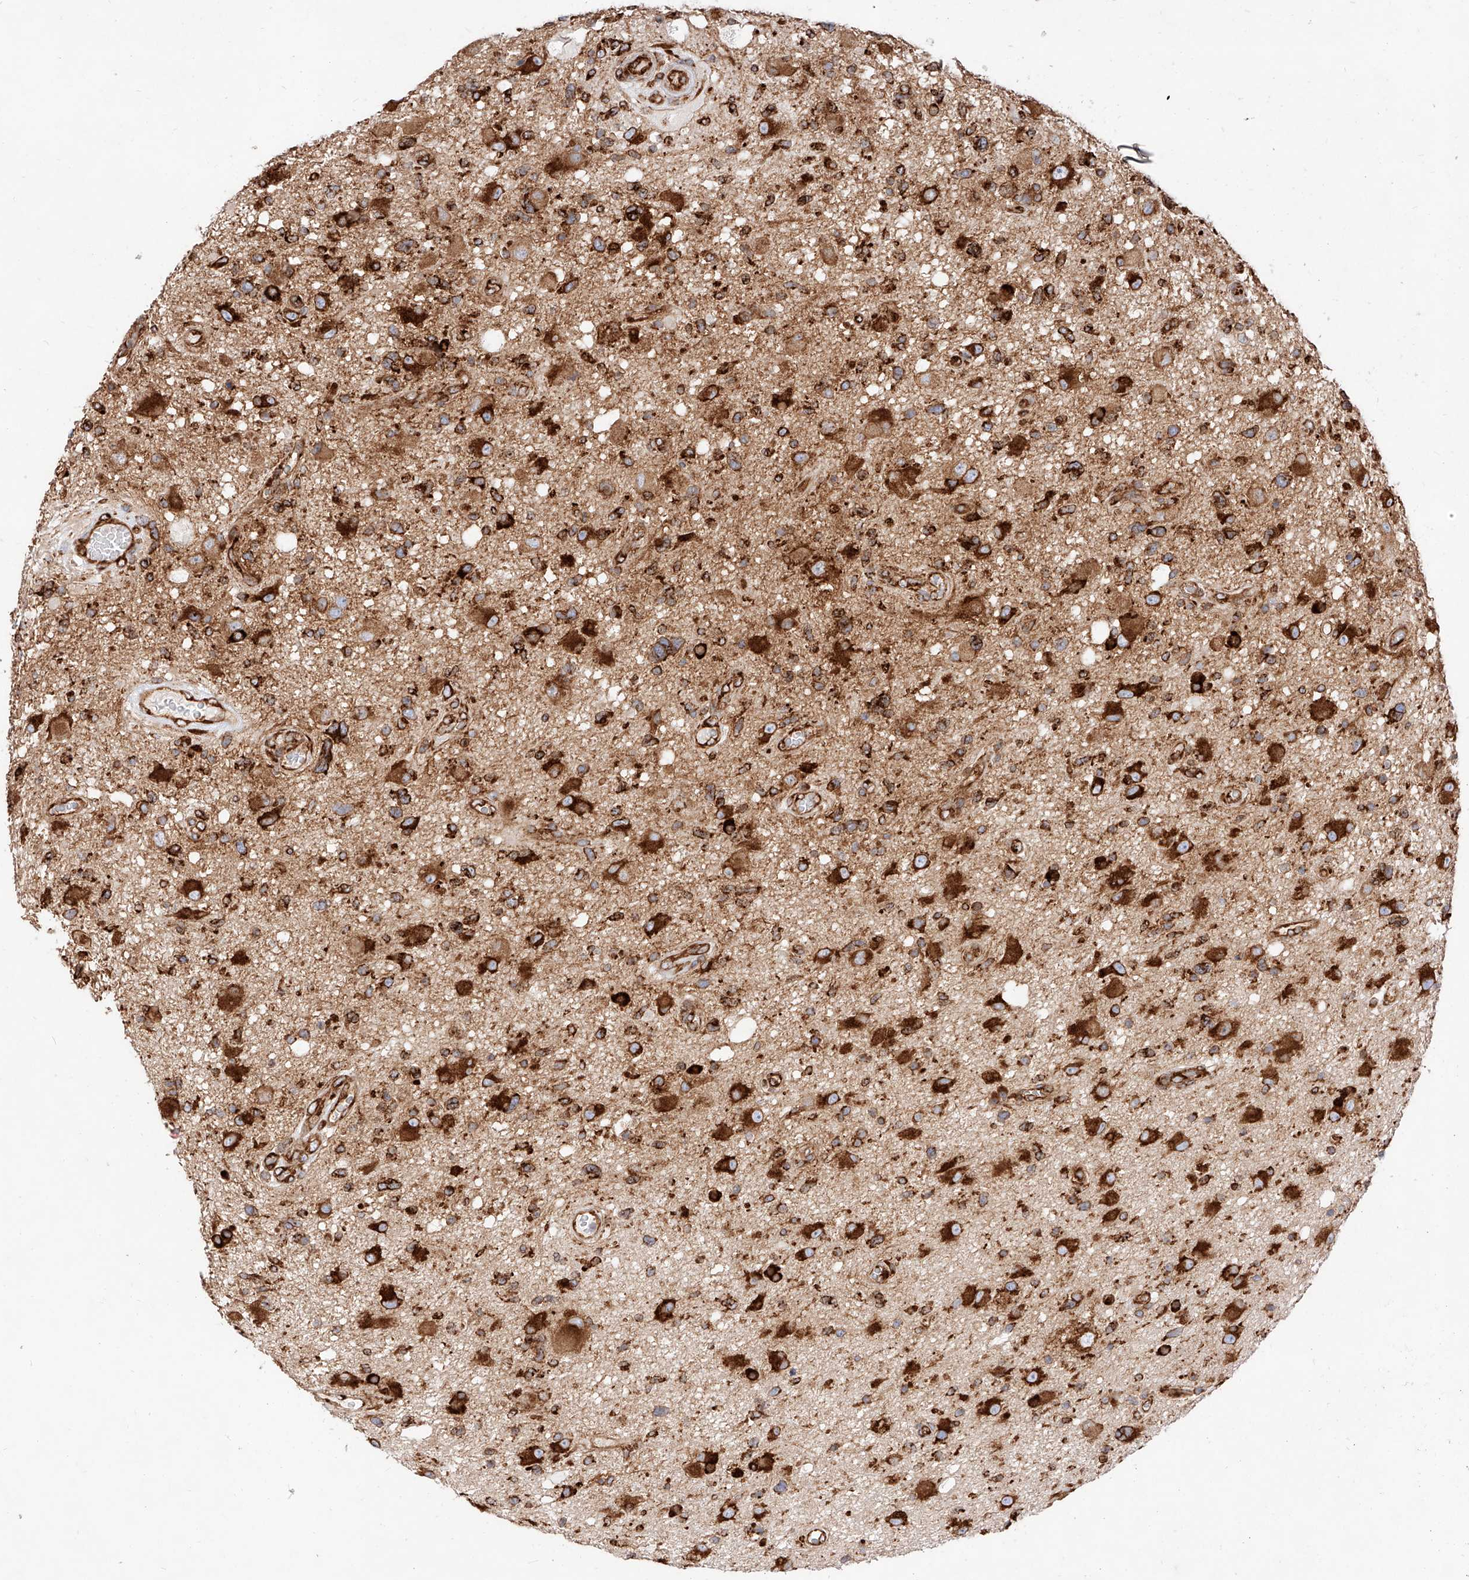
{"staining": {"intensity": "strong", "quantity": ">75%", "location": "cytoplasmic/membranous"}, "tissue": "glioma", "cell_type": "Tumor cells", "image_type": "cancer", "snomed": [{"axis": "morphology", "description": "Glioma, malignant, High grade"}, {"axis": "topography", "description": "Brain"}], "caption": "About >75% of tumor cells in glioma display strong cytoplasmic/membranous protein expression as visualized by brown immunohistochemical staining.", "gene": "CSGALNACT2", "patient": {"sex": "male", "age": 33}}